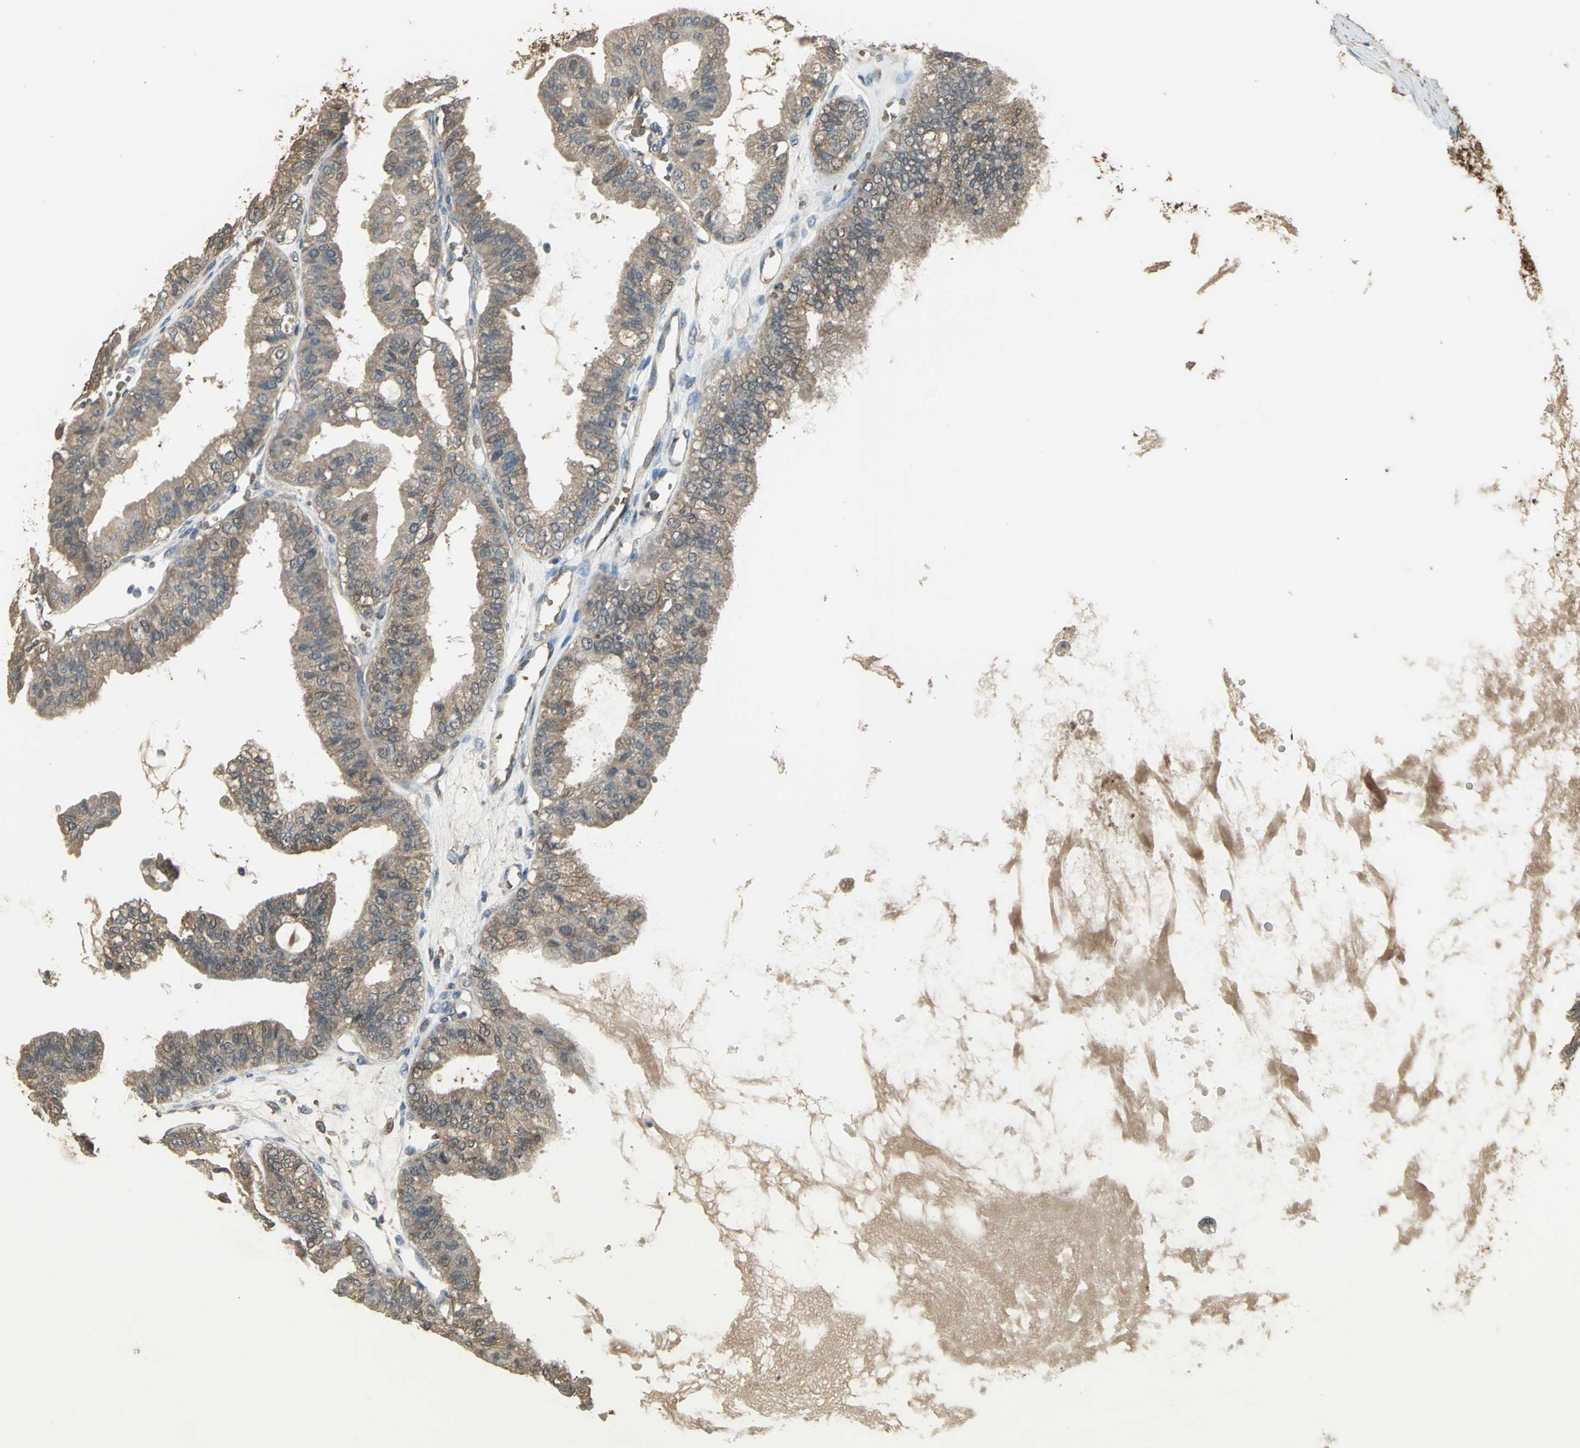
{"staining": {"intensity": "weak", "quantity": "25%-75%", "location": "cytoplasmic/membranous"}, "tissue": "ovarian cancer", "cell_type": "Tumor cells", "image_type": "cancer", "snomed": [{"axis": "morphology", "description": "Carcinoma, NOS"}, {"axis": "morphology", "description": "Carcinoma, endometroid"}, {"axis": "topography", "description": "Ovary"}], "caption": "This histopathology image shows immunohistochemistry staining of human ovarian cancer, with low weak cytoplasmic/membranous positivity in approximately 25%-75% of tumor cells.", "gene": "DDAH1", "patient": {"sex": "female", "age": 50}}